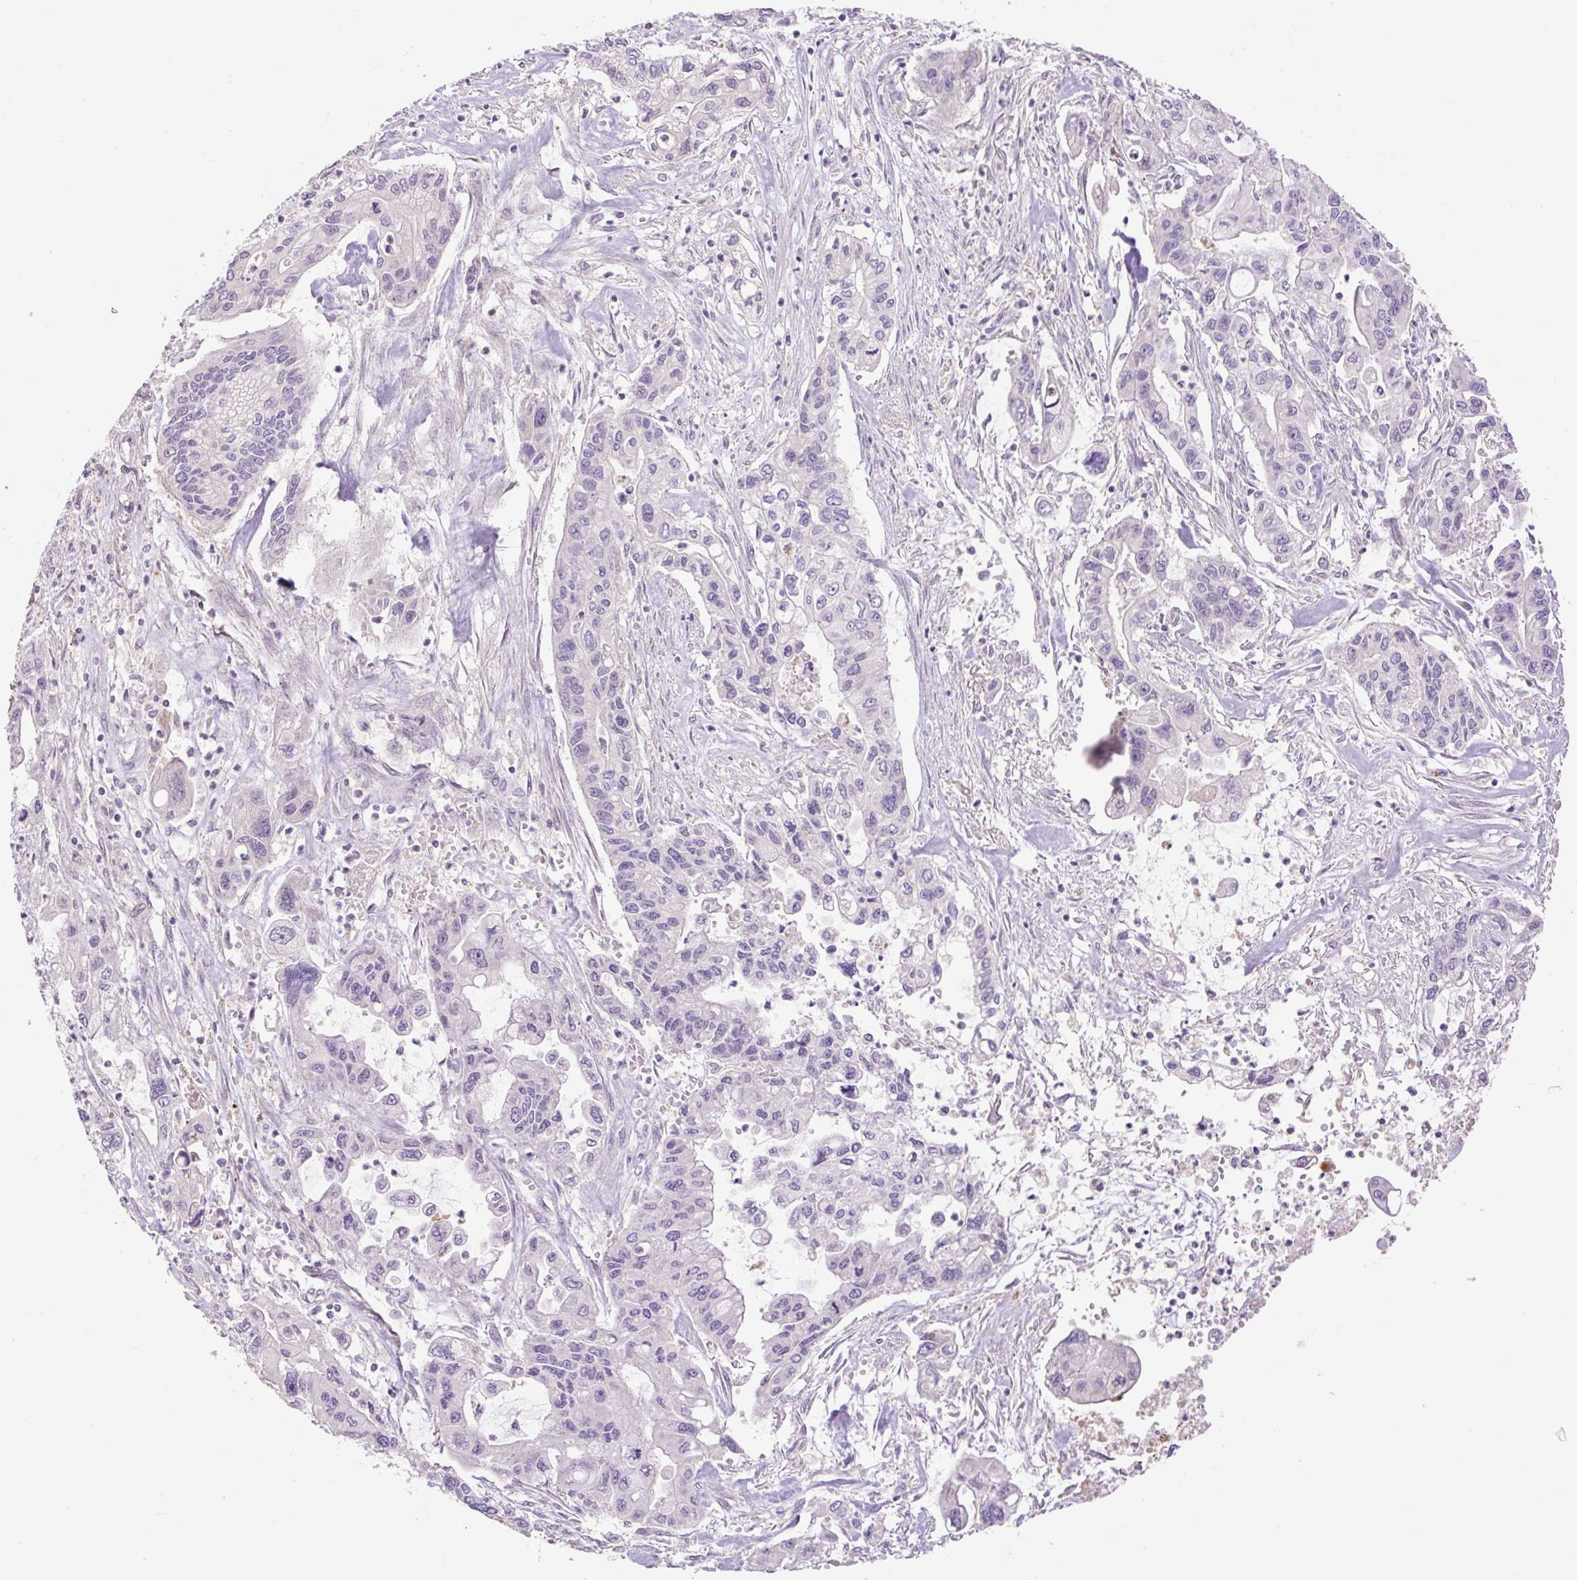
{"staining": {"intensity": "negative", "quantity": "none", "location": "none"}, "tissue": "pancreatic cancer", "cell_type": "Tumor cells", "image_type": "cancer", "snomed": [{"axis": "morphology", "description": "Adenocarcinoma, NOS"}, {"axis": "topography", "description": "Pancreas"}], "caption": "An immunohistochemistry histopathology image of pancreatic cancer is shown. There is no staining in tumor cells of pancreatic cancer. (DAB immunohistochemistry (IHC) with hematoxylin counter stain).", "gene": "HABP4", "patient": {"sex": "male", "age": 62}}